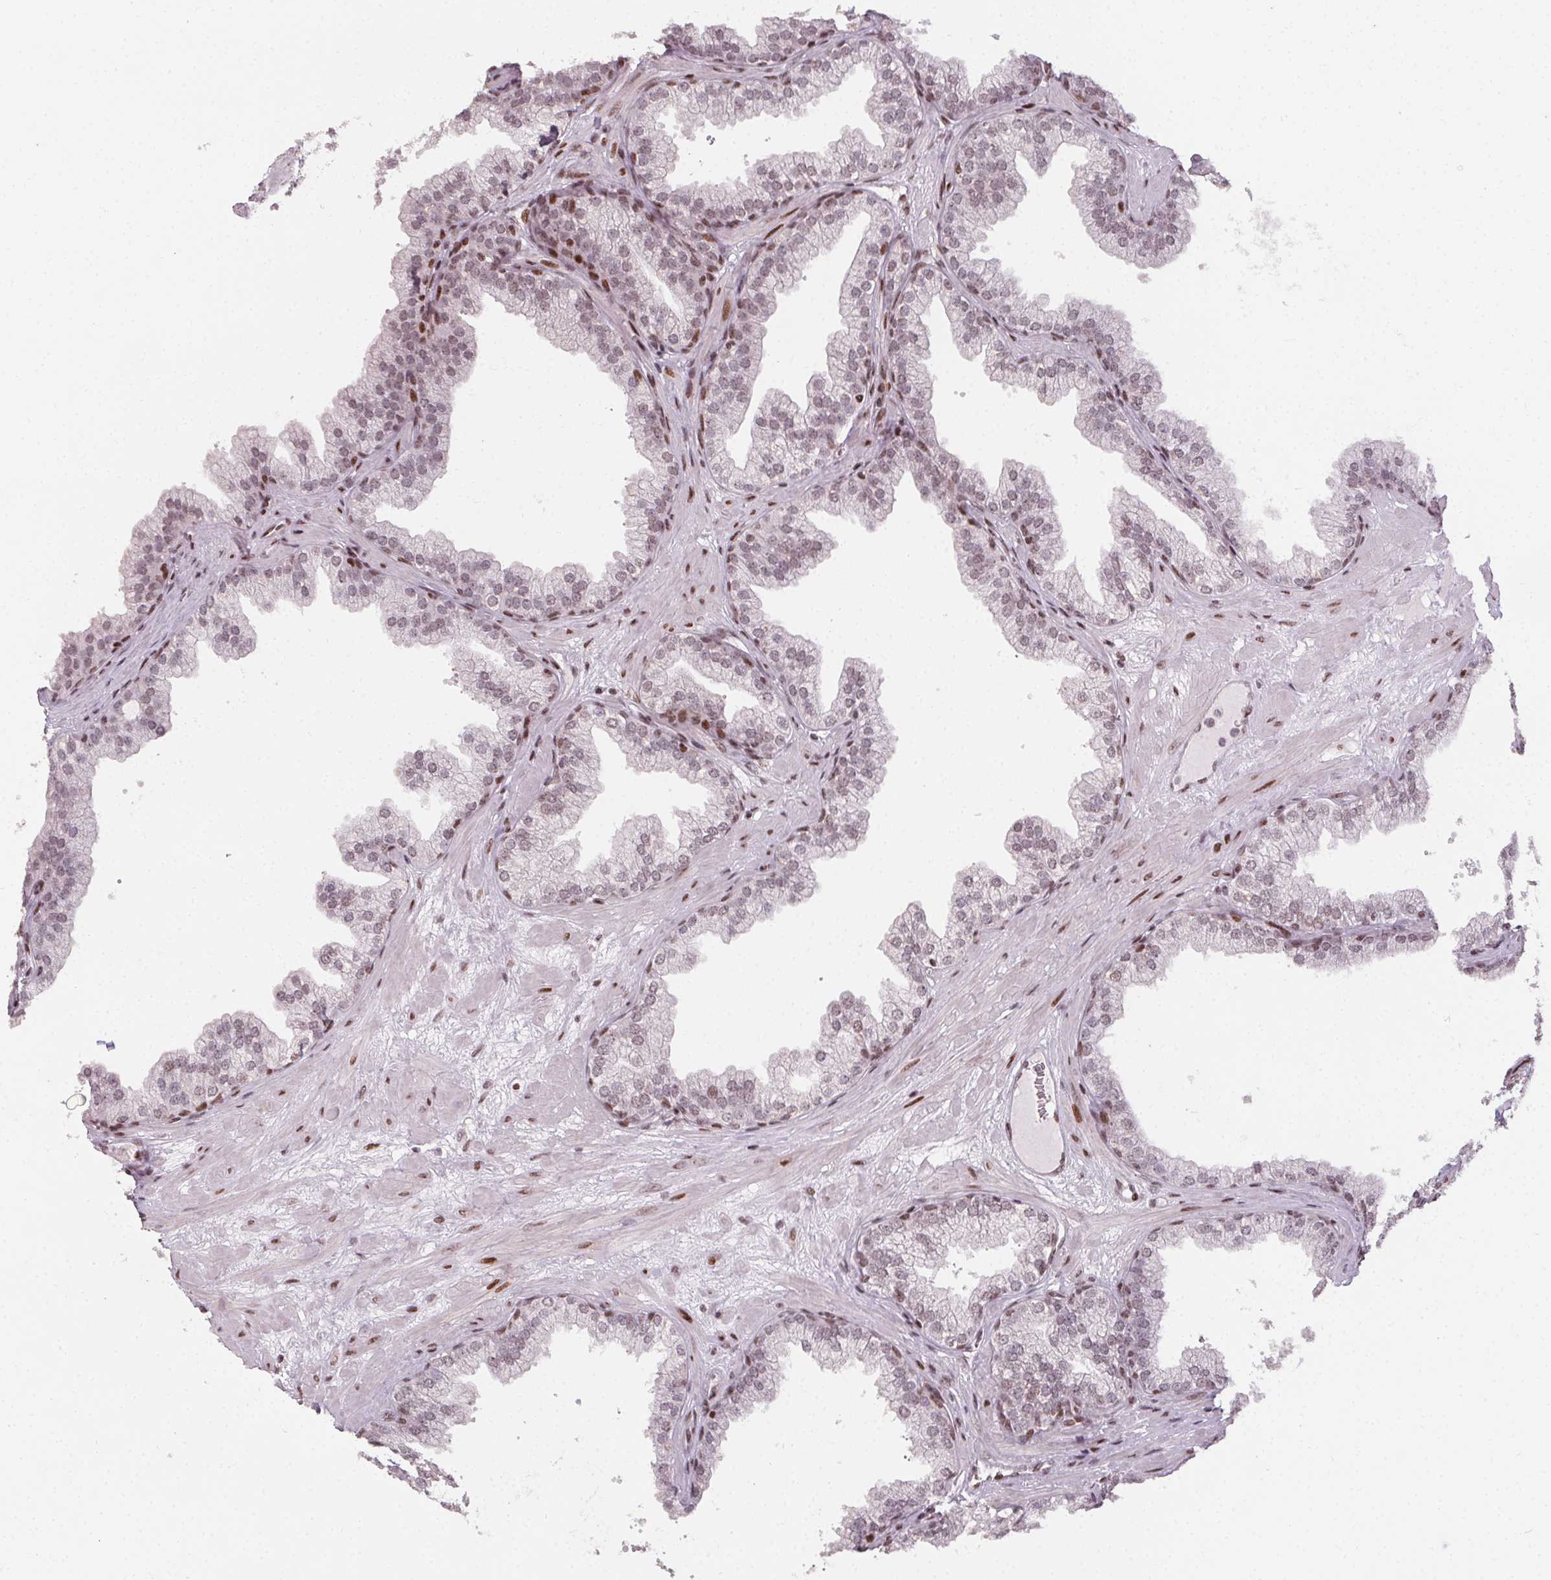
{"staining": {"intensity": "moderate", "quantity": "25%-75%", "location": "nuclear"}, "tissue": "prostate", "cell_type": "Glandular cells", "image_type": "normal", "snomed": [{"axis": "morphology", "description": "Normal tissue, NOS"}, {"axis": "topography", "description": "Prostate"}], "caption": "An immunohistochemistry (IHC) histopathology image of unremarkable tissue is shown. Protein staining in brown shows moderate nuclear positivity in prostate within glandular cells. (DAB (3,3'-diaminobenzidine) IHC with brightfield microscopy, high magnification).", "gene": "KMT2A", "patient": {"sex": "male", "age": 37}}